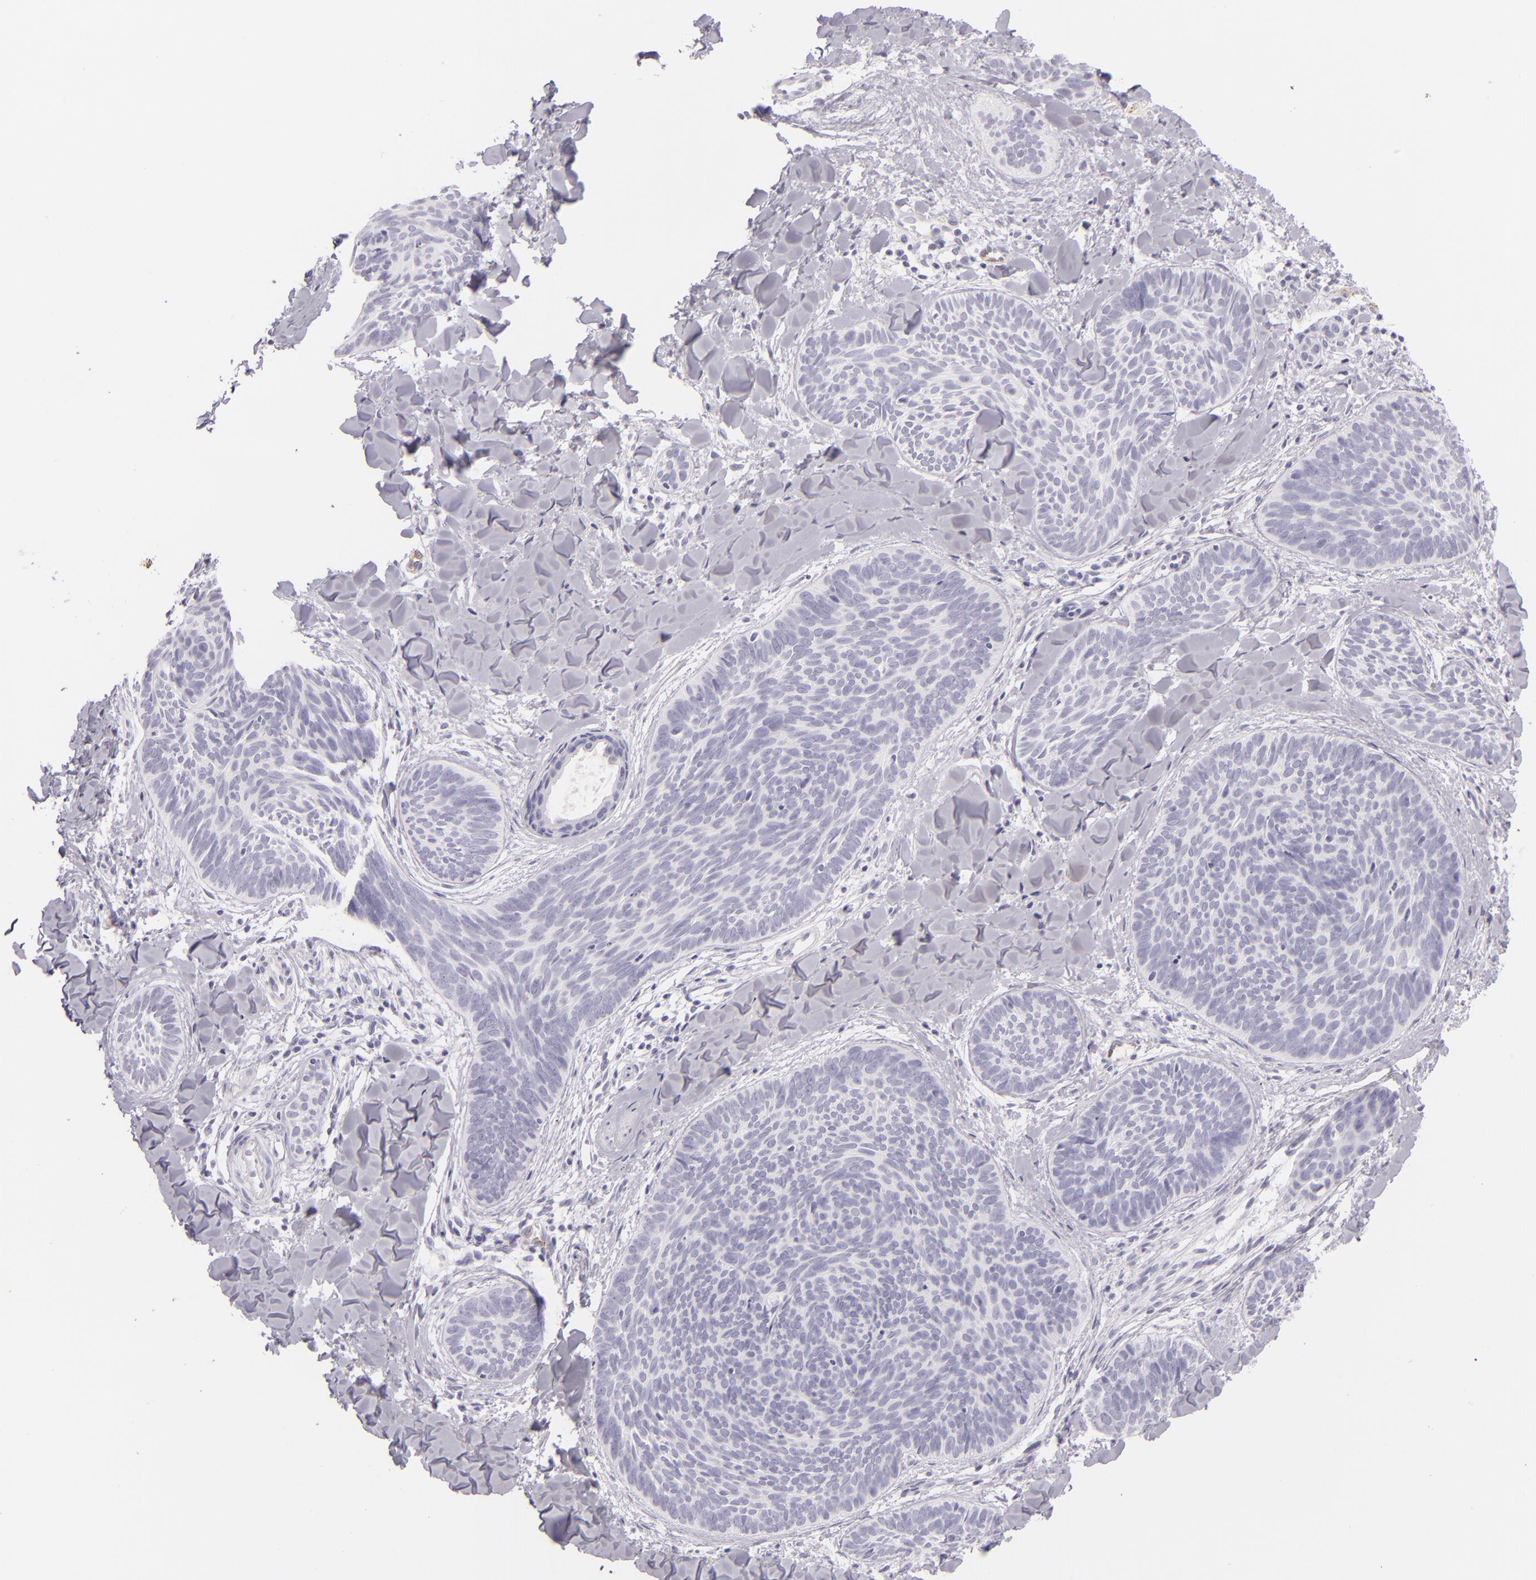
{"staining": {"intensity": "negative", "quantity": "none", "location": "none"}, "tissue": "skin cancer", "cell_type": "Tumor cells", "image_type": "cancer", "snomed": [{"axis": "morphology", "description": "Basal cell carcinoma"}, {"axis": "topography", "description": "Skin"}], "caption": "There is no significant expression in tumor cells of basal cell carcinoma (skin).", "gene": "SELP", "patient": {"sex": "female", "age": 81}}